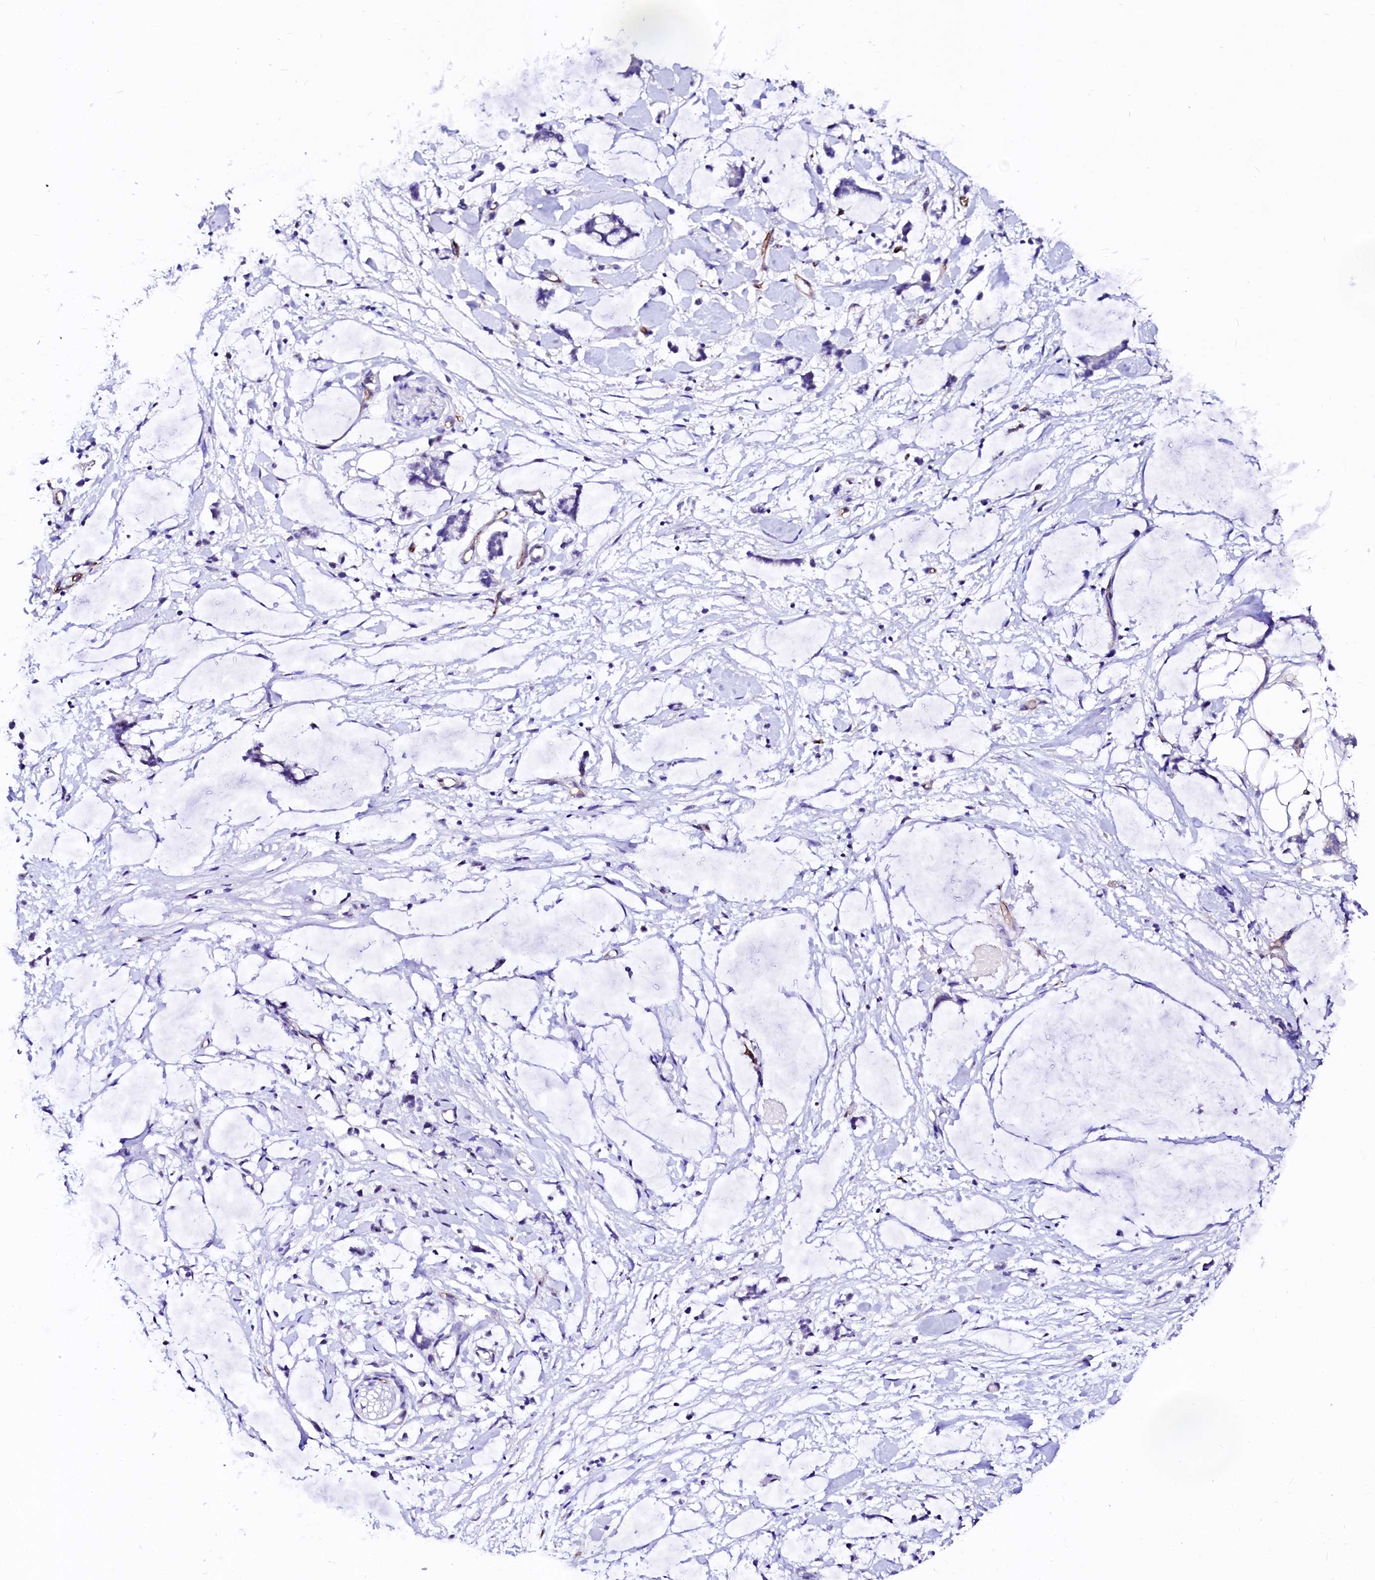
{"staining": {"intensity": "negative", "quantity": "none", "location": "none"}, "tissue": "adipose tissue", "cell_type": "Adipocytes", "image_type": "normal", "snomed": [{"axis": "morphology", "description": "Normal tissue, NOS"}, {"axis": "morphology", "description": "Adenocarcinoma, NOS"}, {"axis": "topography", "description": "Colon"}, {"axis": "topography", "description": "Peripheral nerve tissue"}], "caption": "Protein analysis of unremarkable adipose tissue shows no significant staining in adipocytes. (DAB (3,3'-diaminobenzidine) immunohistochemistry (IHC), high magnification).", "gene": "SFR1", "patient": {"sex": "male", "age": 14}}